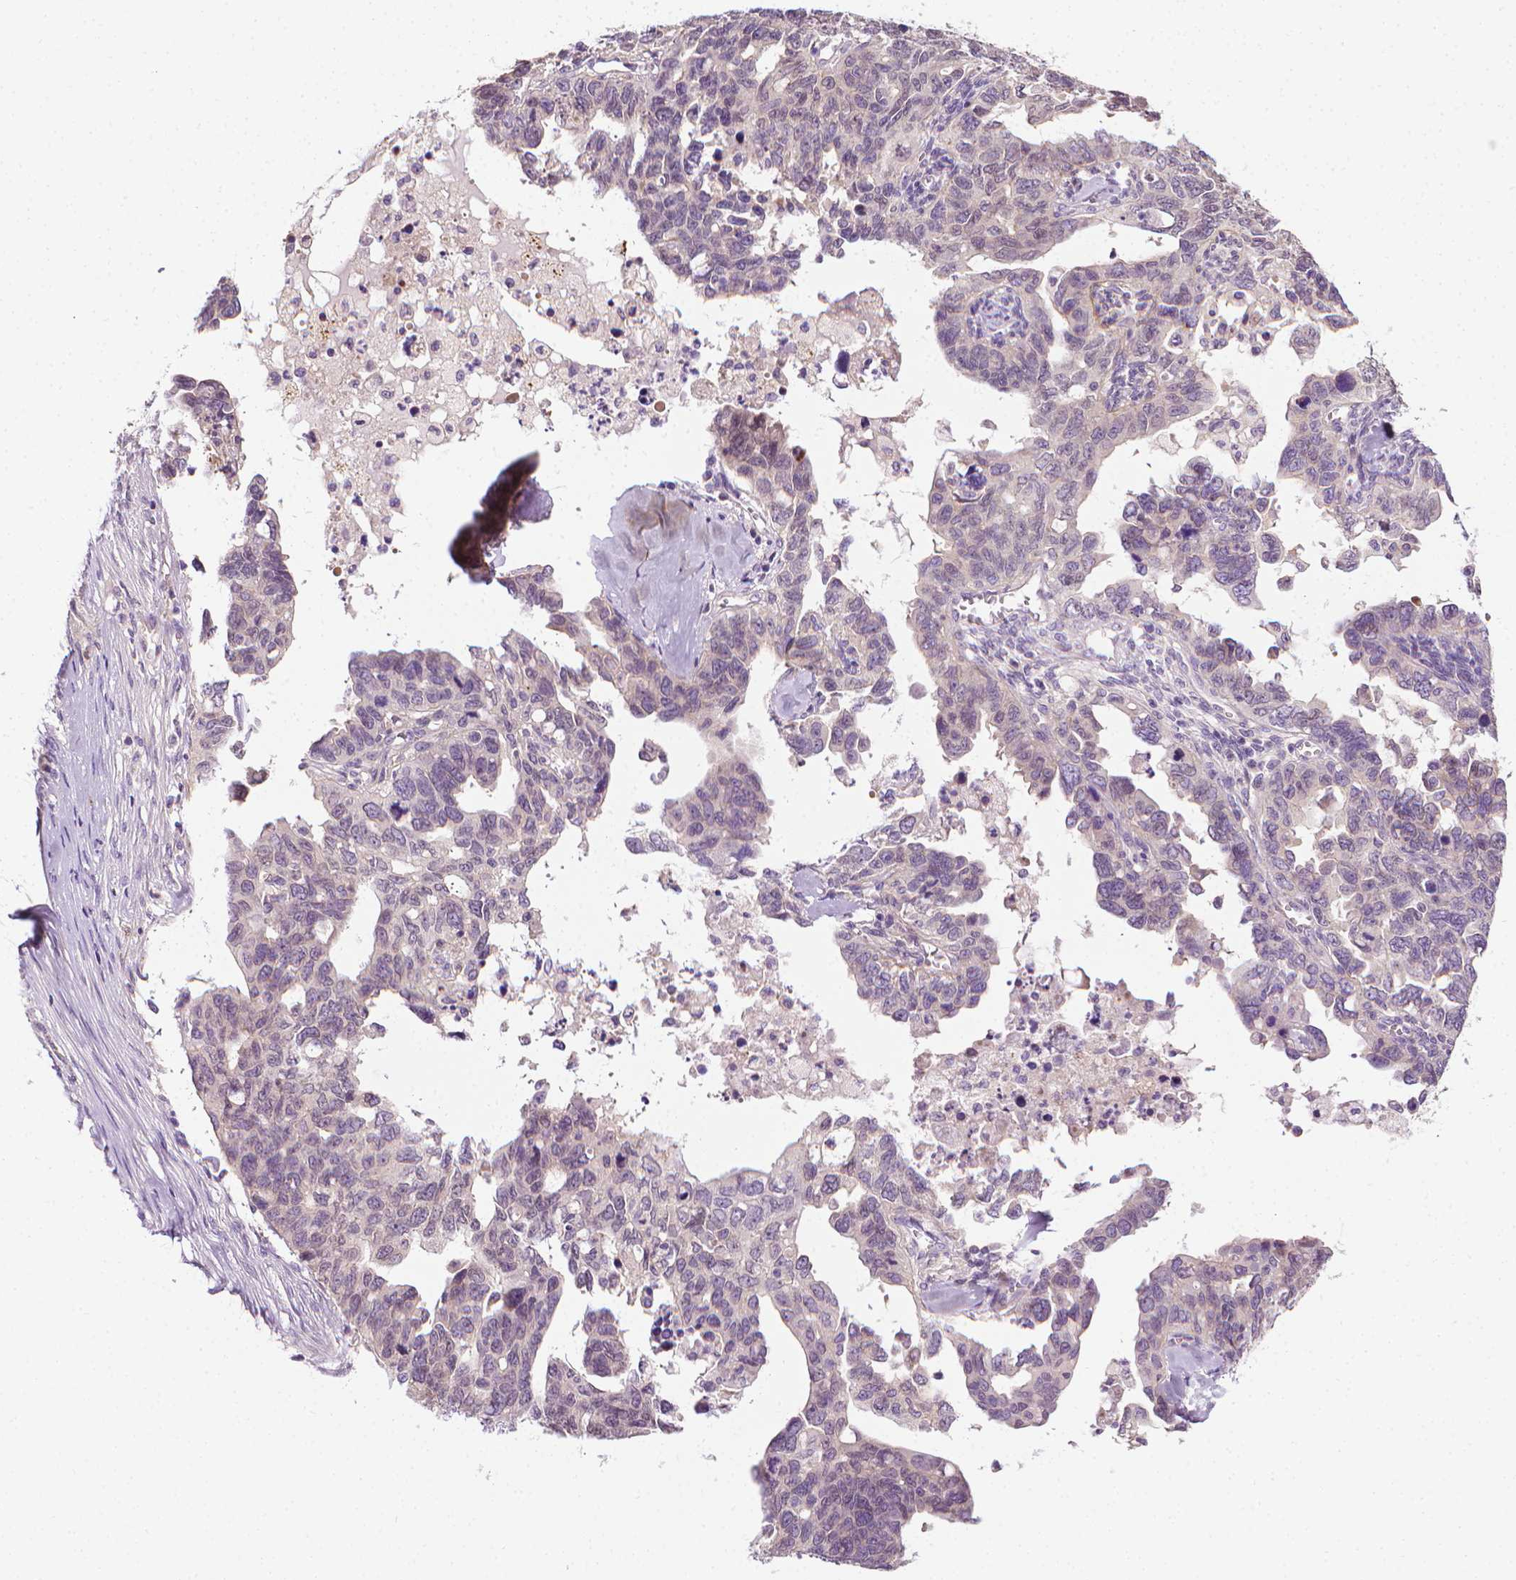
{"staining": {"intensity": "negative", "quantity": "none", "location": "none"}, "tissue": "ovarian cancer", "cell_type": "Tumor cells", "image_type": "cancer", "snomed": [{"axis": "morphology", "description": "Cystadenocarcinoma, serous, NOS"}, {"axis": "topography", "description": "Ovary"}], "caption": "There is no significant positivity in tumor cells of ovarian serous cystadenocarcinoma. Nuclei are stained in blue.", "gene": "MCOLN3", "patient": {"sex": "female", "age": 69}}